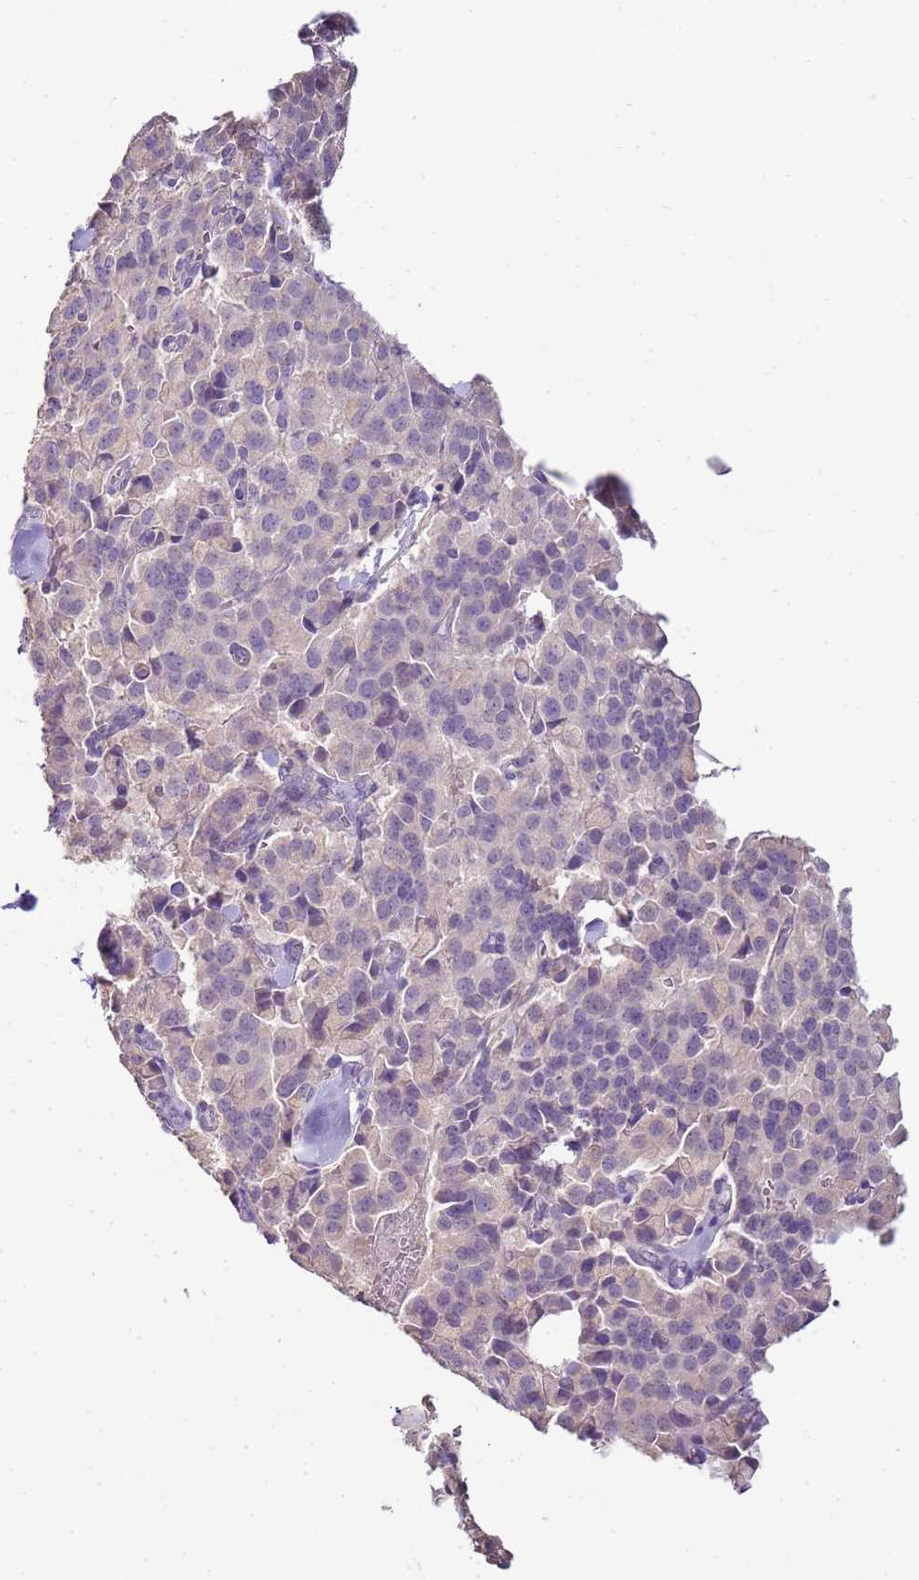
{"staining": {"intensity": "negative", "quantity": "none", "location": "none"}, "tissue": "pancreatic cancer", "cell_type": "Tumor cells", "image_type": "cancer", "snomed": [{"axis": "morphology", "description": "Adenocarcinoma, NOS"}, {"axis": "topography", "description": "Pancreas"}], "caption": "DAB immunohistochemical staining of human adenocarcinoma (pancreatic) shows no significant positivity in tumor cells.", "gene": "IL2RG", "patient": {"sex": "male", "age": 65}}